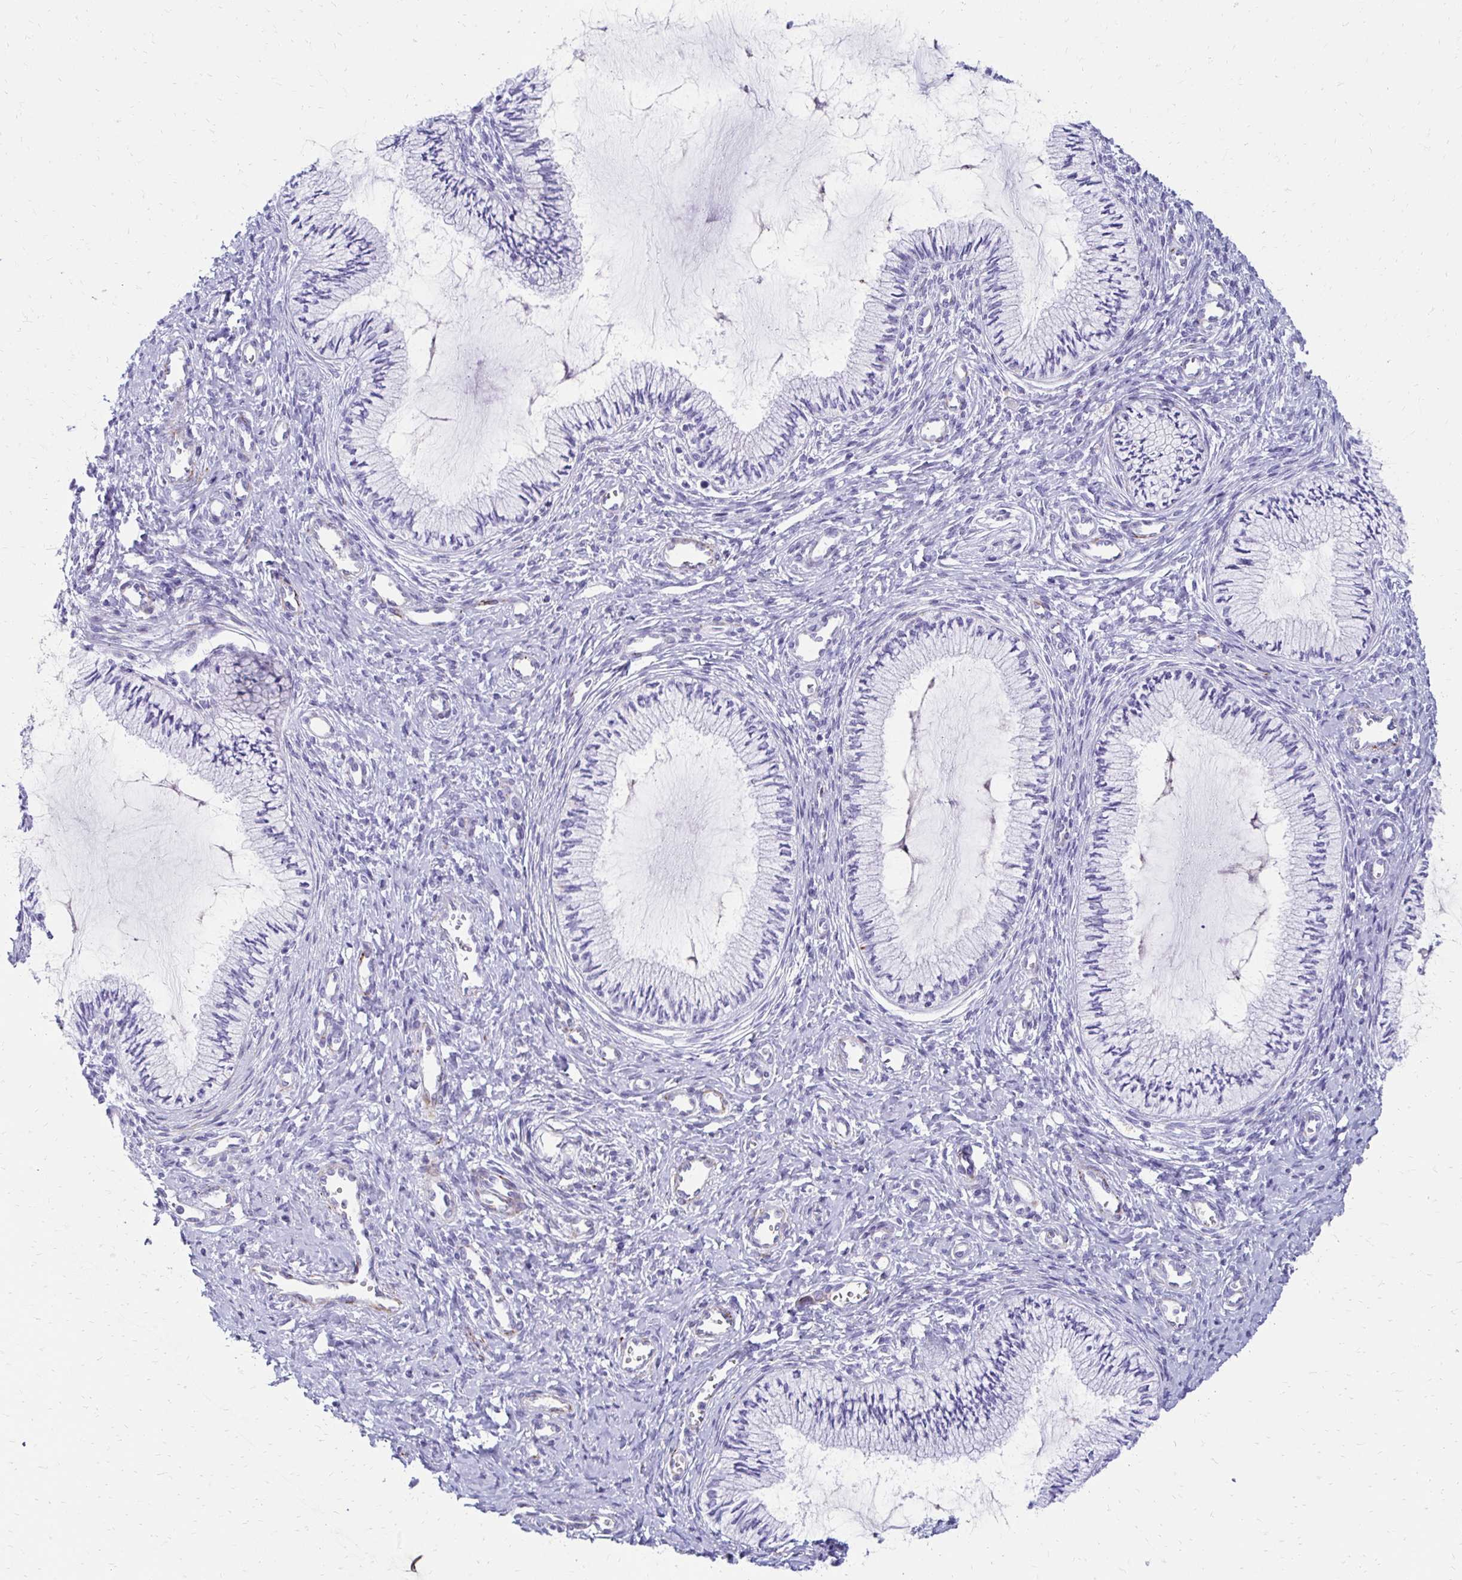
{"staining": {"intensity": "negative", "quantity": "none", "location": "none"}, "tissue": "cervix", "cell_type": "Glandular cells", "image_type": "normal", "snomed": [{"axis": "morphology", "description": "Normal tissue, NOS"}, {"axis": "topography", "description": "Cervix"}], "caption": "The IHC micrograph has no significant positivity in glandular cells of cervix. (Brightfield microscopy of DAB immunohistochemistry at high magnification).", "gene": "TMEM54", "patient": {"sex": "female", "age": 24}}